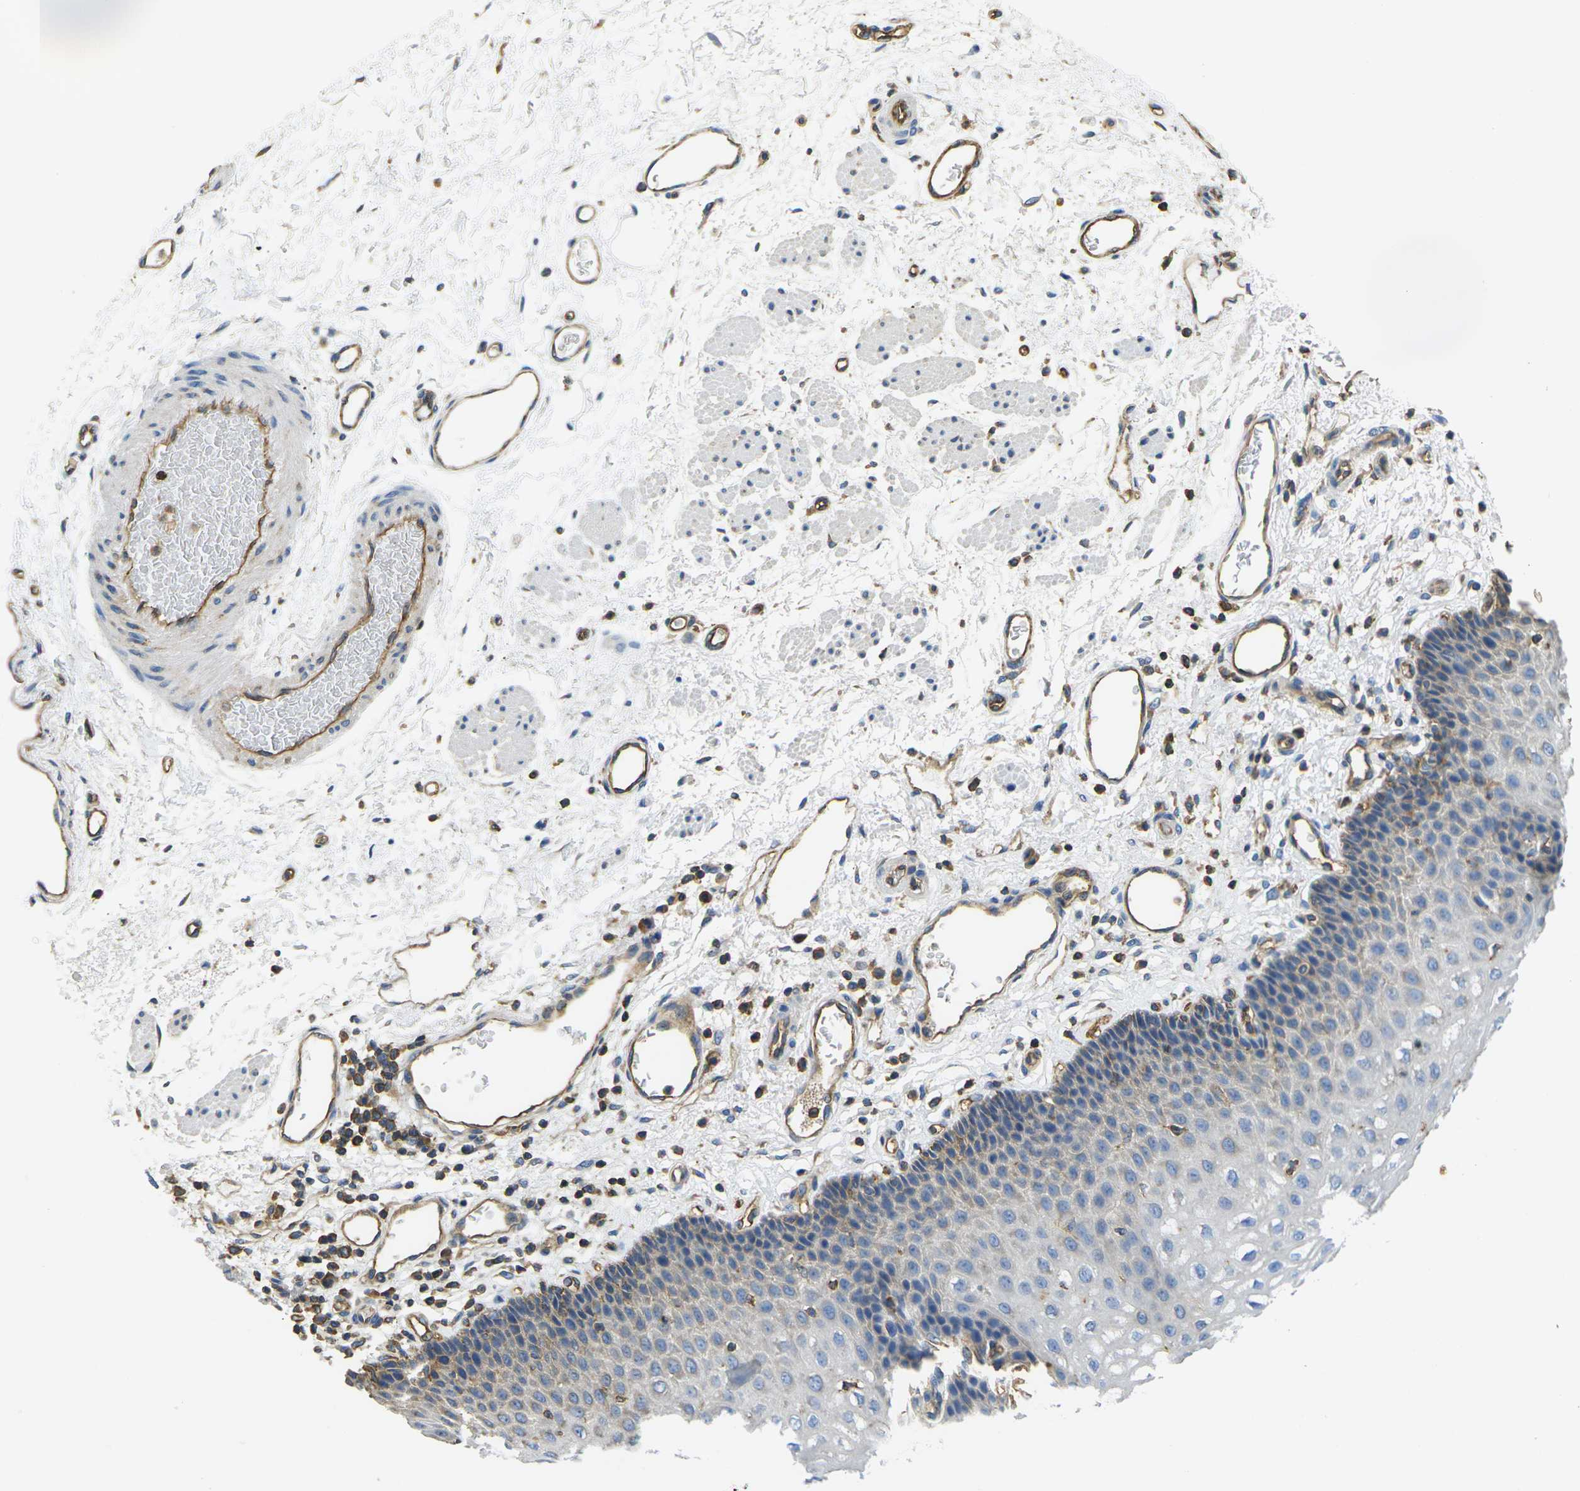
{"staining": {"intensity": "moderate", "quantity": "<25%", "location": "cytoplasmic/membranous"}, "tissue": "esophagus", "cell_type": "Squamous epithelial cells", "image_type": "normal", "snomed": [{"axis": "morphology", "description": "Normal tissue, NOS"}, {"axis": "topography", "description": "Esophagus"}], "caption": "Immunohistochemistry (IHC) (DAB (3,3'-diaminobenzidine)) staining of unremarkable human esophagus displays moderate cytoplasmic/membranous protein staining in about <25% of squamous epithelial cells.", "gene": "FAM110D", "patient": {"sex": "male", "age": 54}}